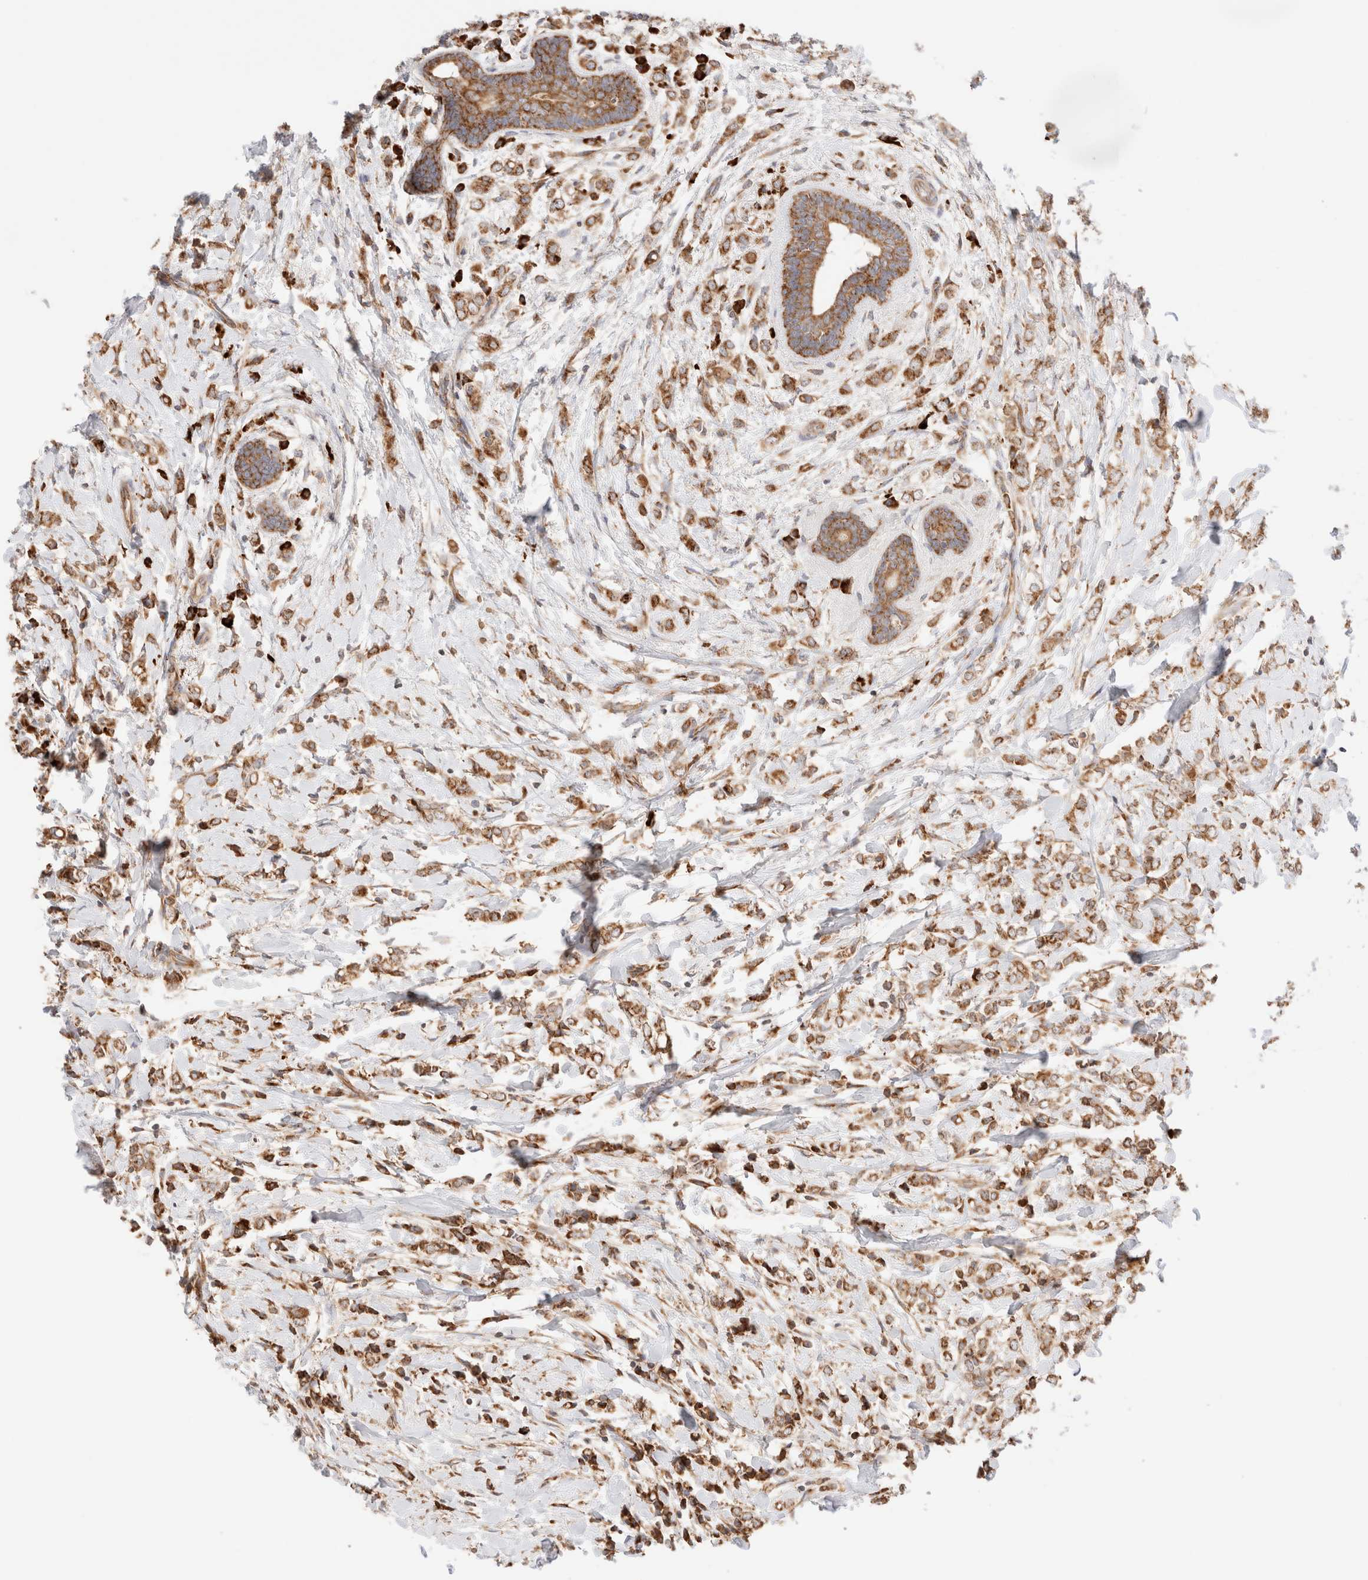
{"staining": {"intensity": "moderate", "quantity": ">75%", "location": "cytoplasmic/membranous"}, "tissue": "breast cancer", "cell_type": "Tumor cells", "image_type": "cancer", "snomed": [{"axis": "morphology", "description": "Normal tissue, NOS"}, {"axis": "morphology", "description": "Lobular carcinoma"}, {"axis": "topography", "description": "Breast"}], "caption": "Lobular carcinoma (breast) stained for a protein (brown) shows moderate cytoplasmic/membranous positive expression in approximately >75% of tumor cells.", "gene": "UTS2B", "patient": {"sex": "female", "age": 47}}